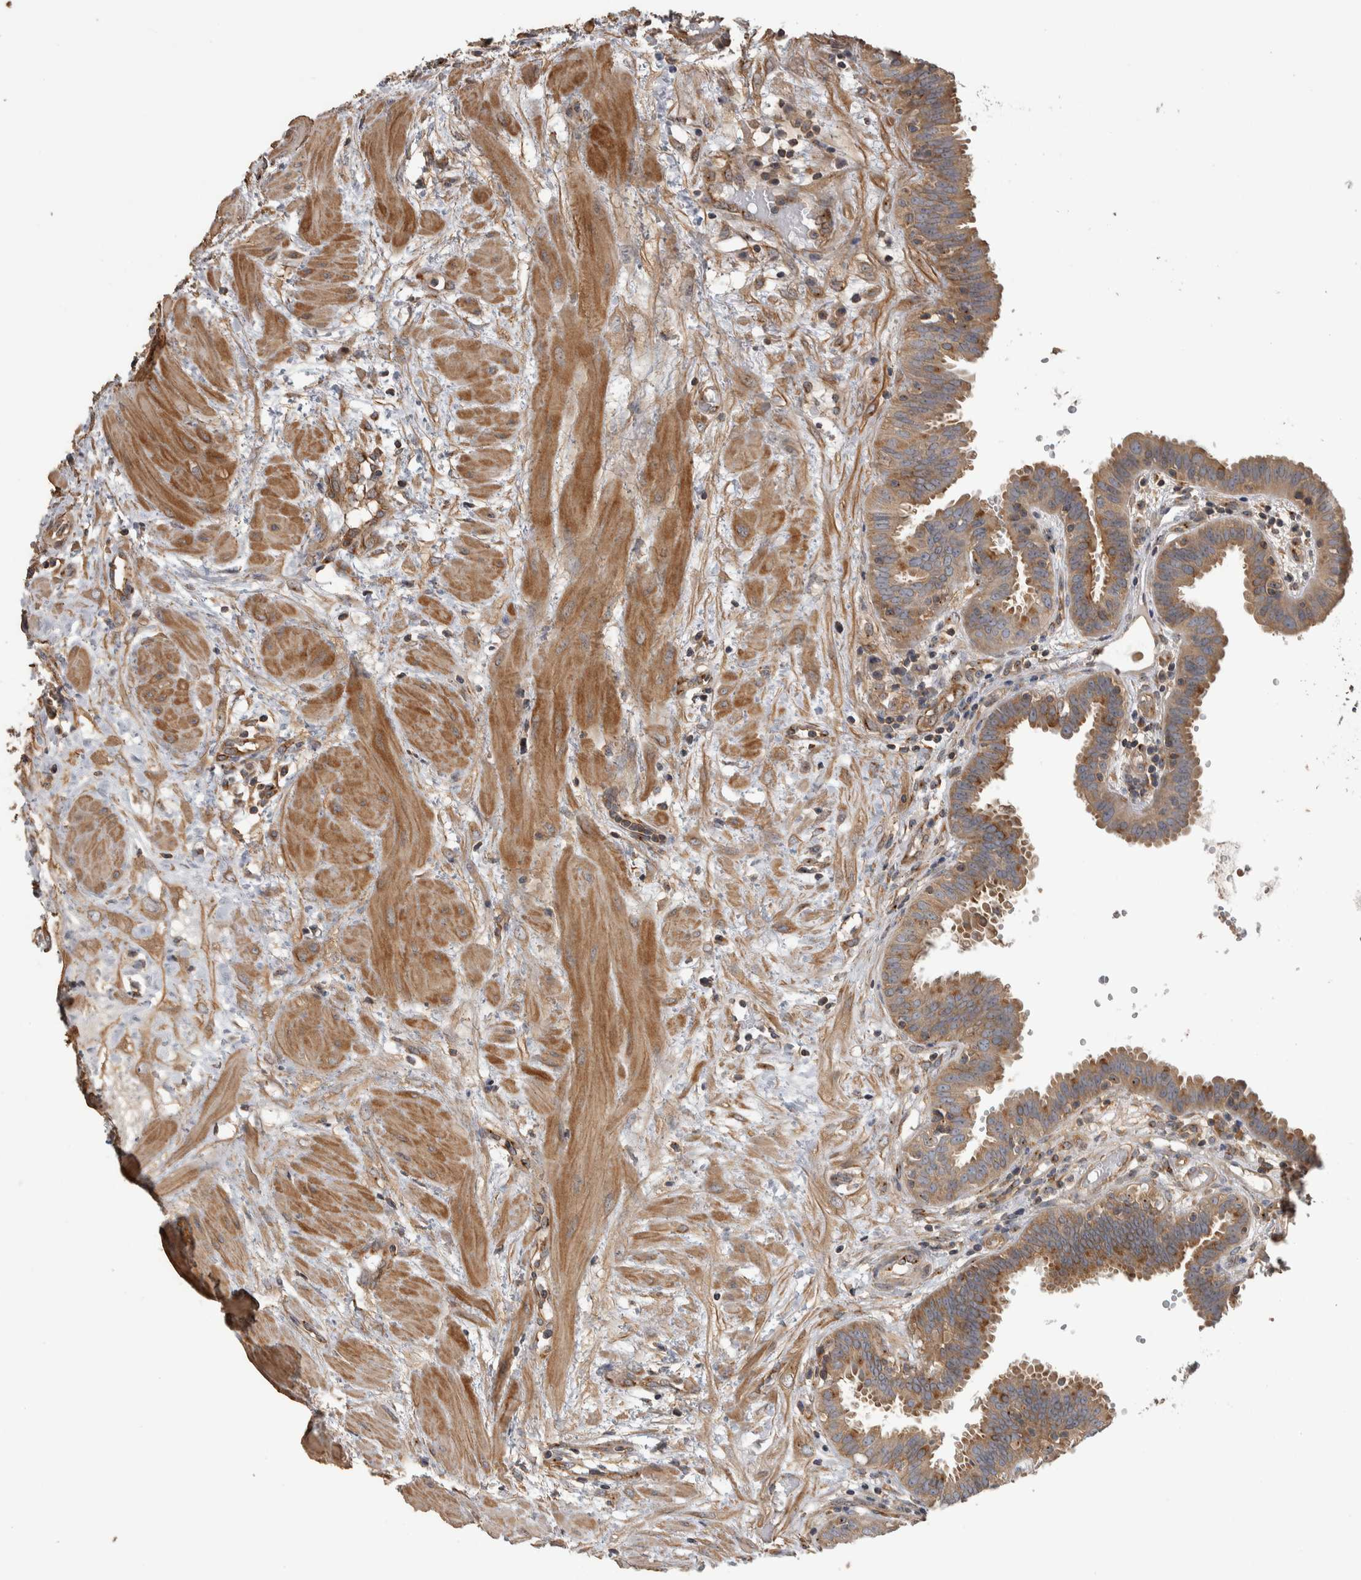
{"staining": {"intensity": "moderate", "quantity": ">75%", "location": "cytoplasmic/membranous"}, "tissue": "fallopian tube", "cell_type": "Glandular cells", "image_type": "normal", "snomed": [{"axis": "morphology", "description": "Normal tissue, NOS"}, {"axis": "topography", "description": "Fallopian tube"}, {"axis": "topography", "description": "Placenta"}], "caption": "Fallopian tube stained with immunohistochemistry (IHC) shows moderate cytoplasmic/membranous staining in about >75% of glandular cells.", "gene": "IFRD1", "patient": {"sex": "female", "age": 32}}